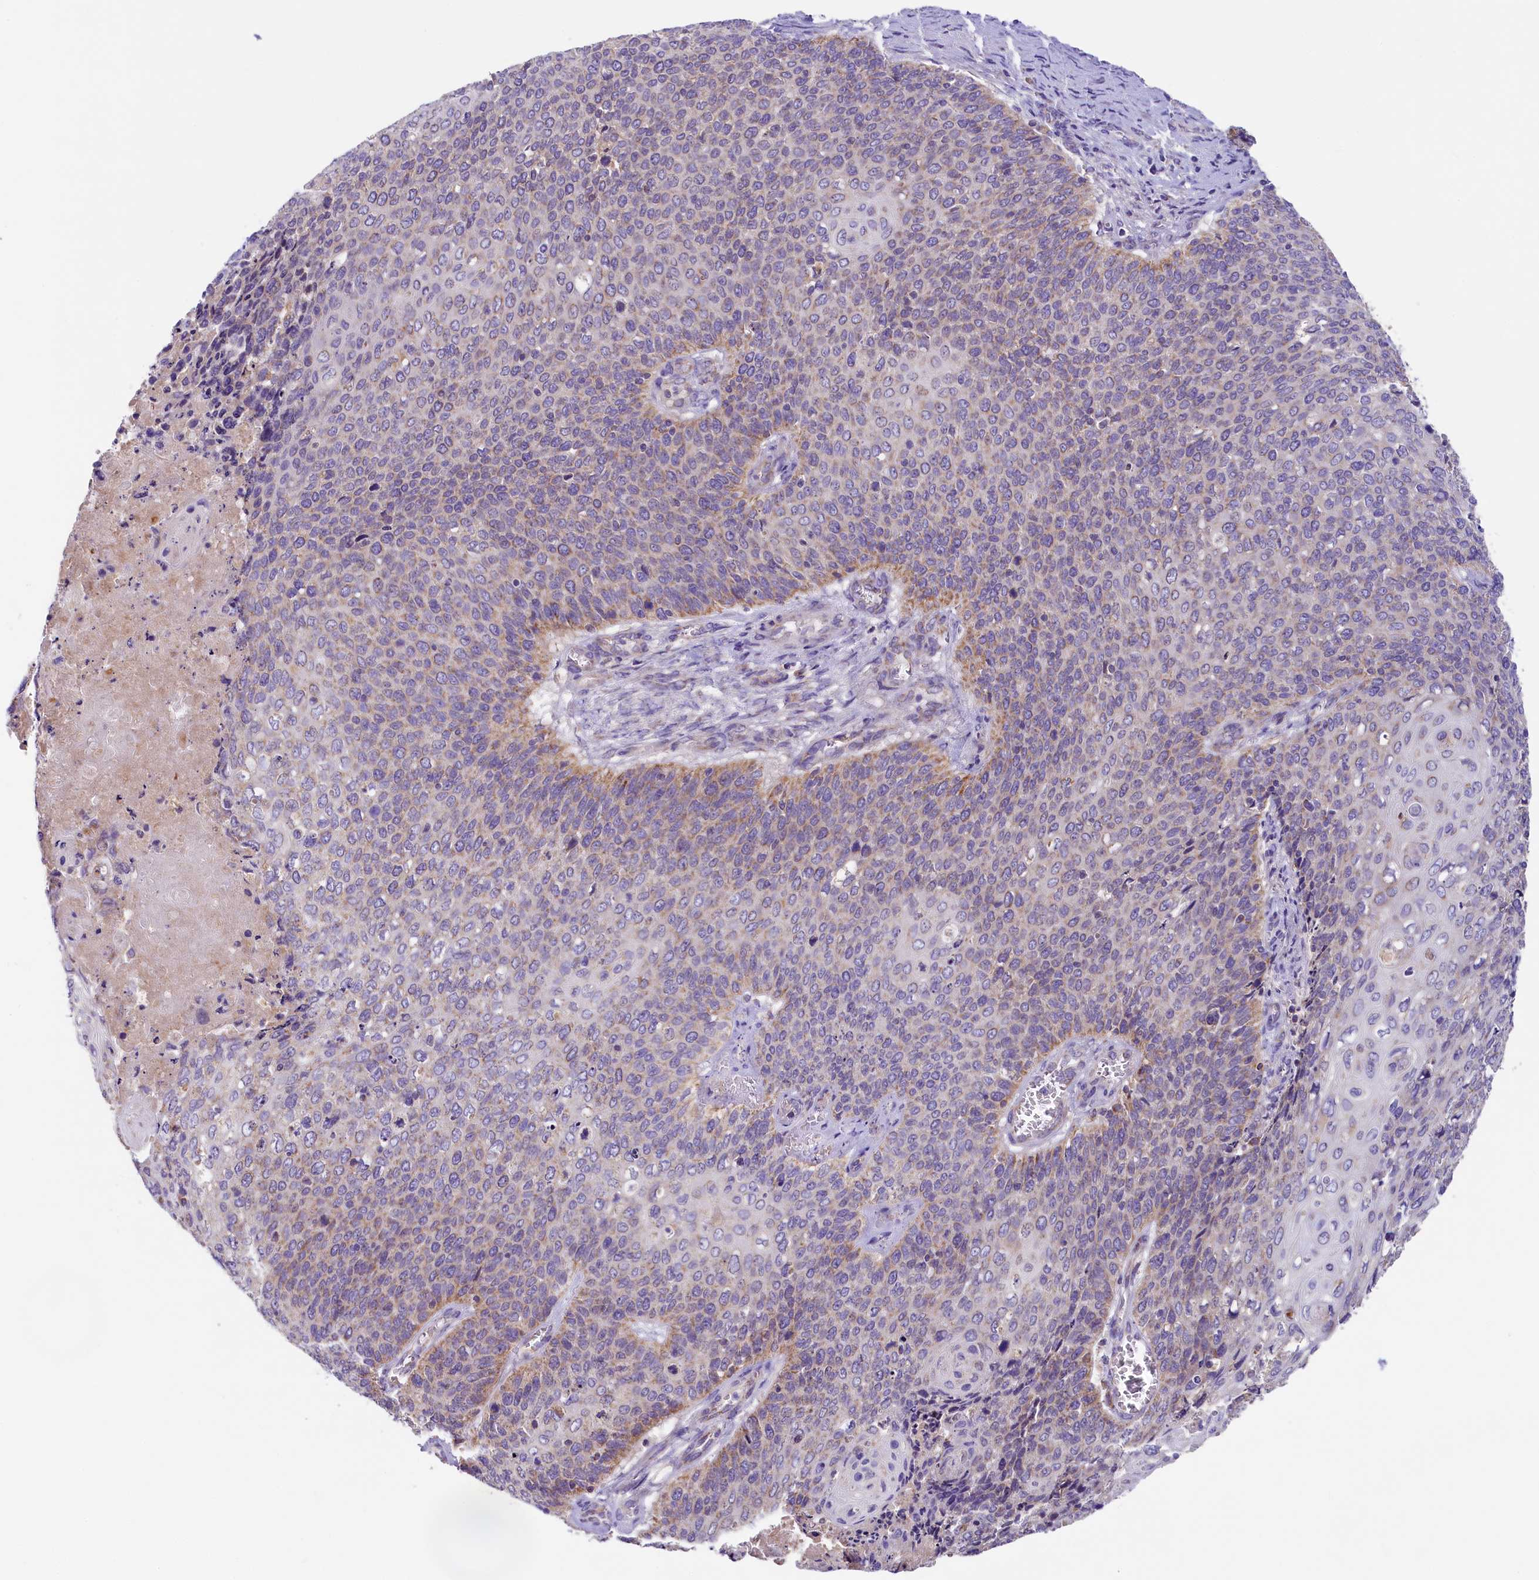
{"staining": {"intensity": "moderate", "quantity": "<25%", "location": "cytoplasmic/membranous"}, "tissue": "cervical cancer", "cell_type": "Tumor cells", "image_type": "cancer", "snomed": [{"axis": "morphology", "description": "Squamous cell carcinoma, NOS"}, {"axis": "topography", "description": "Cervix"}], "caption": "Protein expression analysis of cervical cancer displays moderate cytoplasmic/membranous positivity in about <25% of tumor cells.", "gene": "PMPCB", "patient": {"sex": "female", "age": 39}}